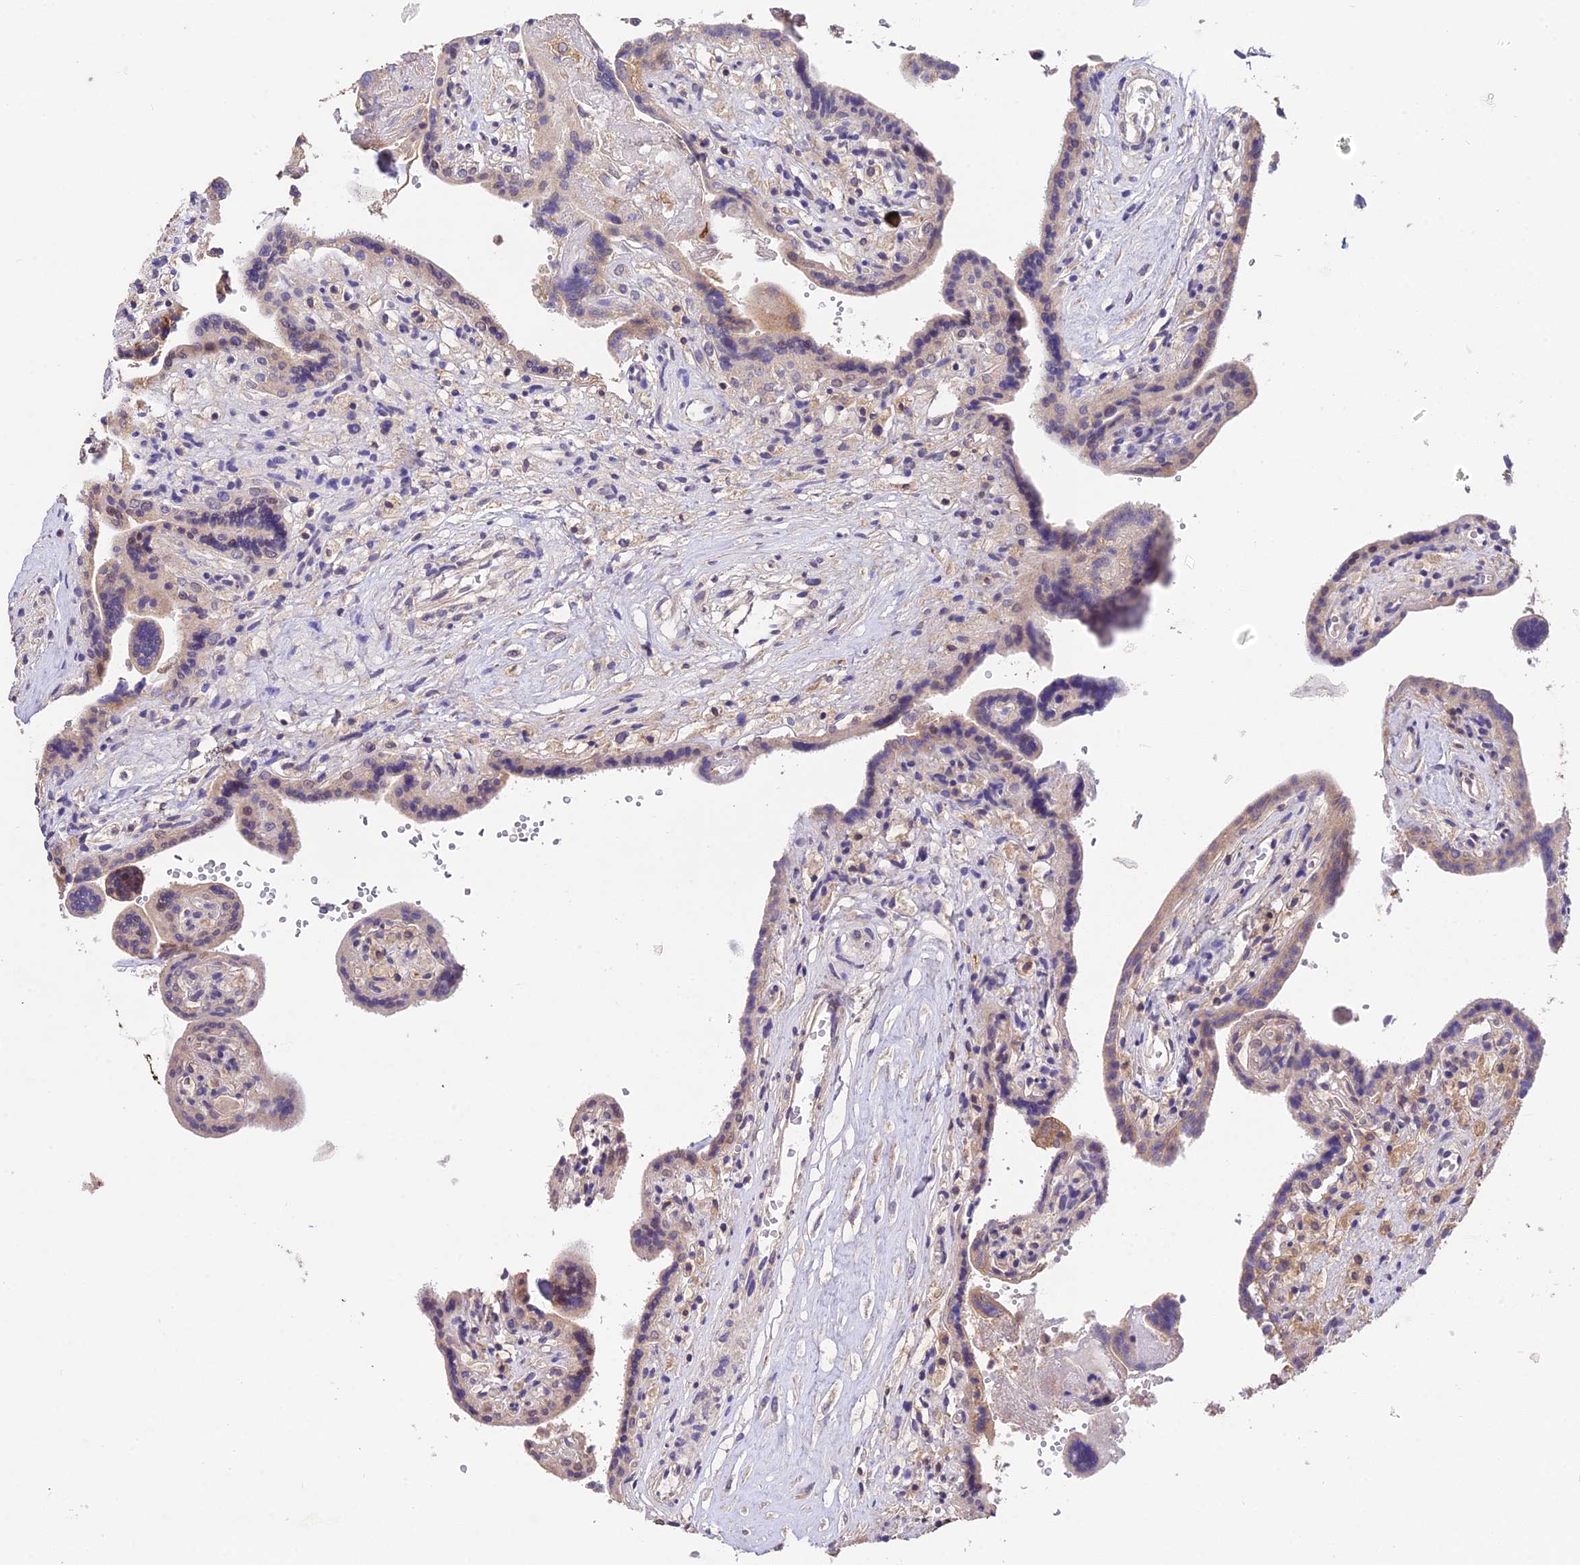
{"staining": {"intensity": "weak", "quantity": "25%-75%", "location": "cytoplasmic/membranous,nuclear"}, "tissue": "placenta", "cell_type": "Trophoblastic cells", "image_type": "normal", "snomed": [{"axis": "morphology", "description": "Normal tissue, NOS"}, {"axis": "topography", "description": "Placenta"}], "caption": "Brown immunohistochemical staining in benign placenta exhibits weak cytoplasmic/membranous,nuclear staining in about 25%-75% of trophoblastic cells. The protein of interest is shown in brown color, while the nuclei are stained blue.", "gene": "PGK1", "patient": {"sex": "female", "age": 37}}